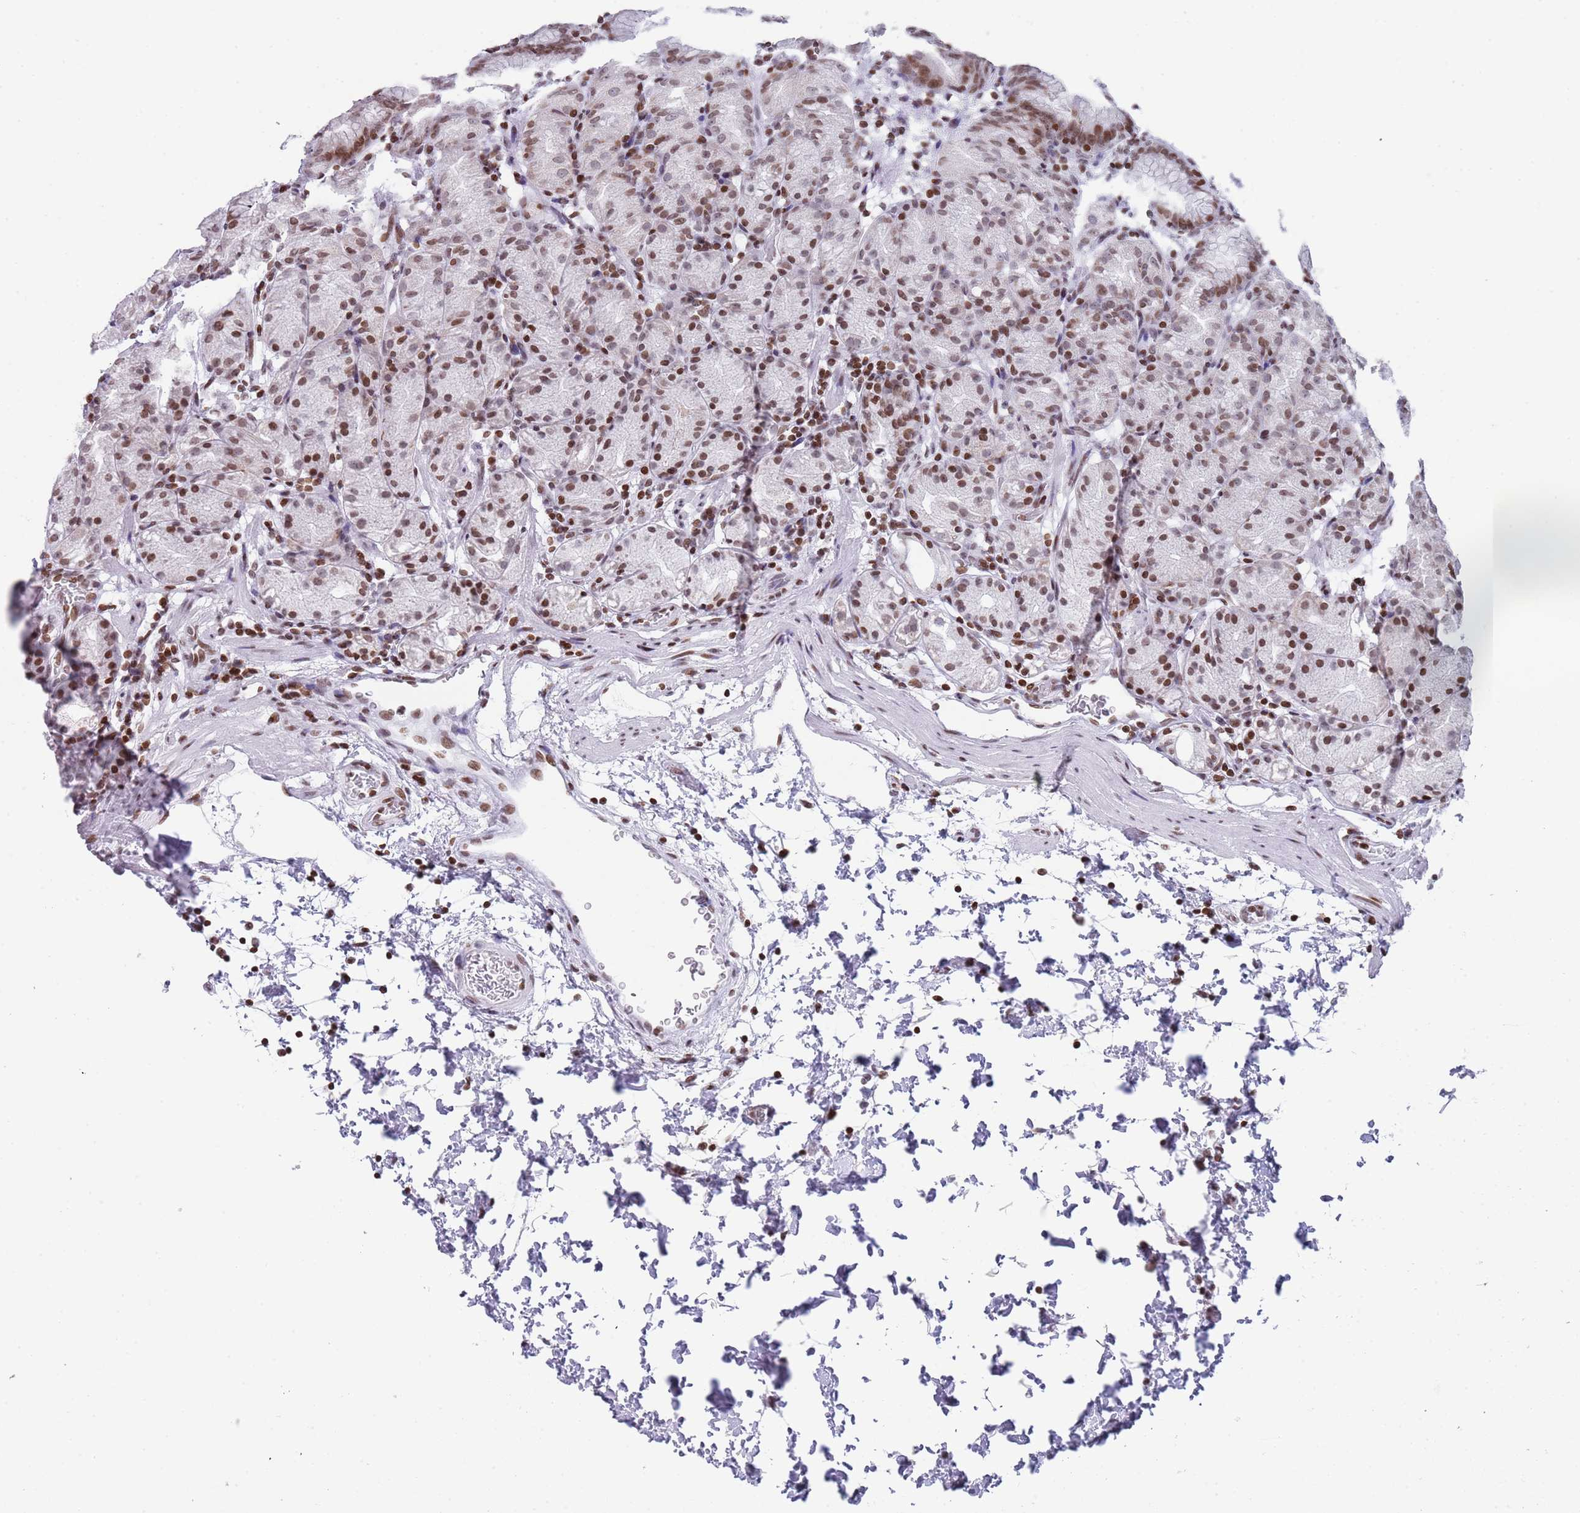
{"staining": {"intensity": "moderate", "quantity": ">75%", "location": "nuclear"}, "tissue": "stomach", "cell_type": "Glandular cells", "image_type": "normal", "snomed": [{"axis": "morphology", "description": "Normal tissue, NOS"}, {"axis": "topography", "description": "Stomach, upper"}], "caption": "Protein expression analysis of benign human stomach reveals moderate nuclear expression in about >75% of glandular cells. (Stains: DAB in brown, nuclei in blue, Microscopy: brightfield microscopy at high magnification).", "gene": "ENSG00000285547", "patient": {"sex": "male", "age": 48}}